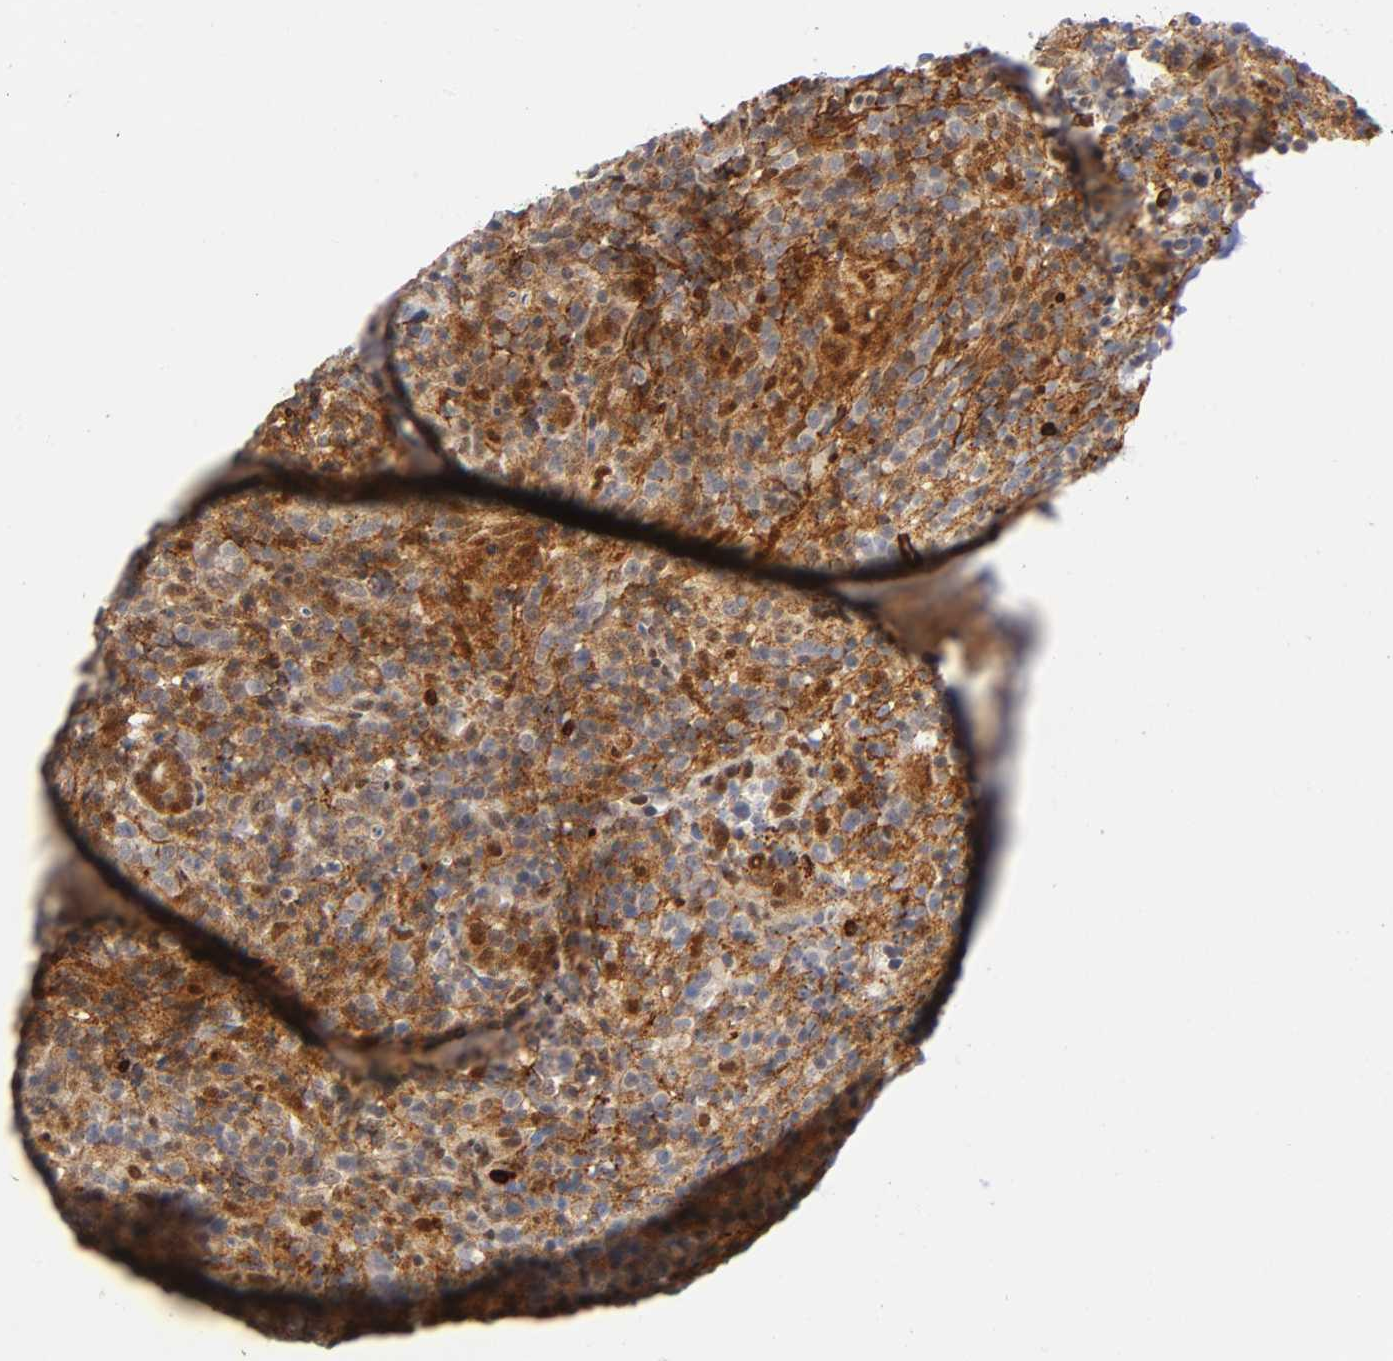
{"staining": {"intensity": "moderate", "quantity": "25%-75%", "location": "cytoplasmic/membranous,nuclear"}, "tissue": "lymphoma", "cell_type": "Tumor cells", "image_type": "cancer", "snomed": [{"axis": "morphology", "description": "Malignant lymphoma, non-Hodgkin's type, High grade"}, {"axis": "topography", "description": "Lymph node"}], "caption": "Lymphoma stained with a brown dye exhibits moderate cytoplasmic/membranous and nuclear positive positivity in about 25%-75% of tumor cells.", "gene": "ANXA7", "patient": {"sex": "female", "age": 76}}